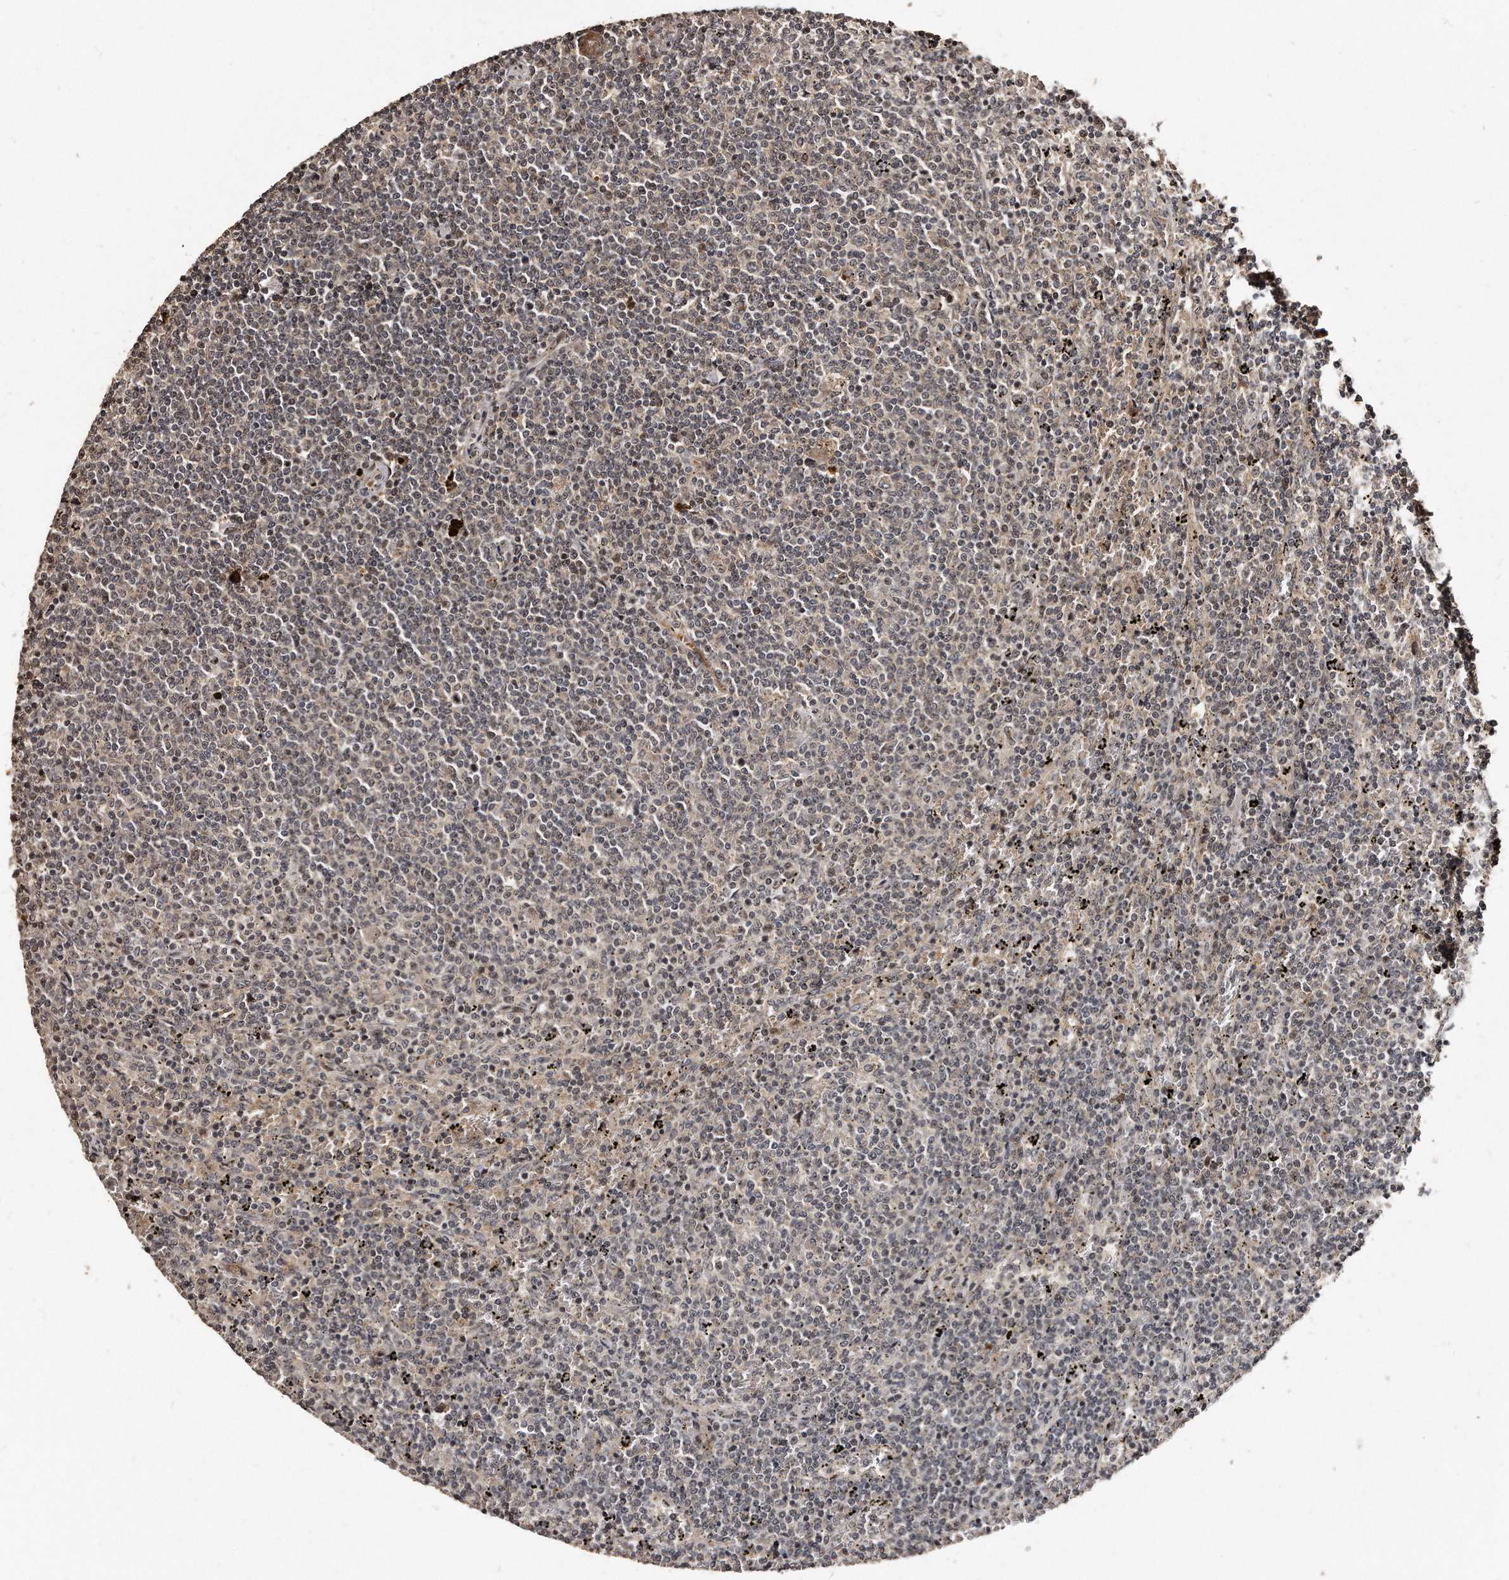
{"staining": {"intensity": "weak", "quantity": "25%-75%", "location": "nuclear"}, "tissue": "lymphoma", "cell_type": "Tumor cells", "image_type": "cancer", "snomed": [{"axis": "morphology", "description": "Malignant lymphoma, non-Hodgkin's type, Low grade"}, {"axis": "topography", "description": "Spleen"}], "caption": "Malignant lymphoma, non-Hodgkin's type (low-grade) stained with a brown dye reveals weak nuclear positive staining in approximately 25%-75% of tumor cells.", "gene": "TSHR", "patient": {"sex": "female", "age": 50}}